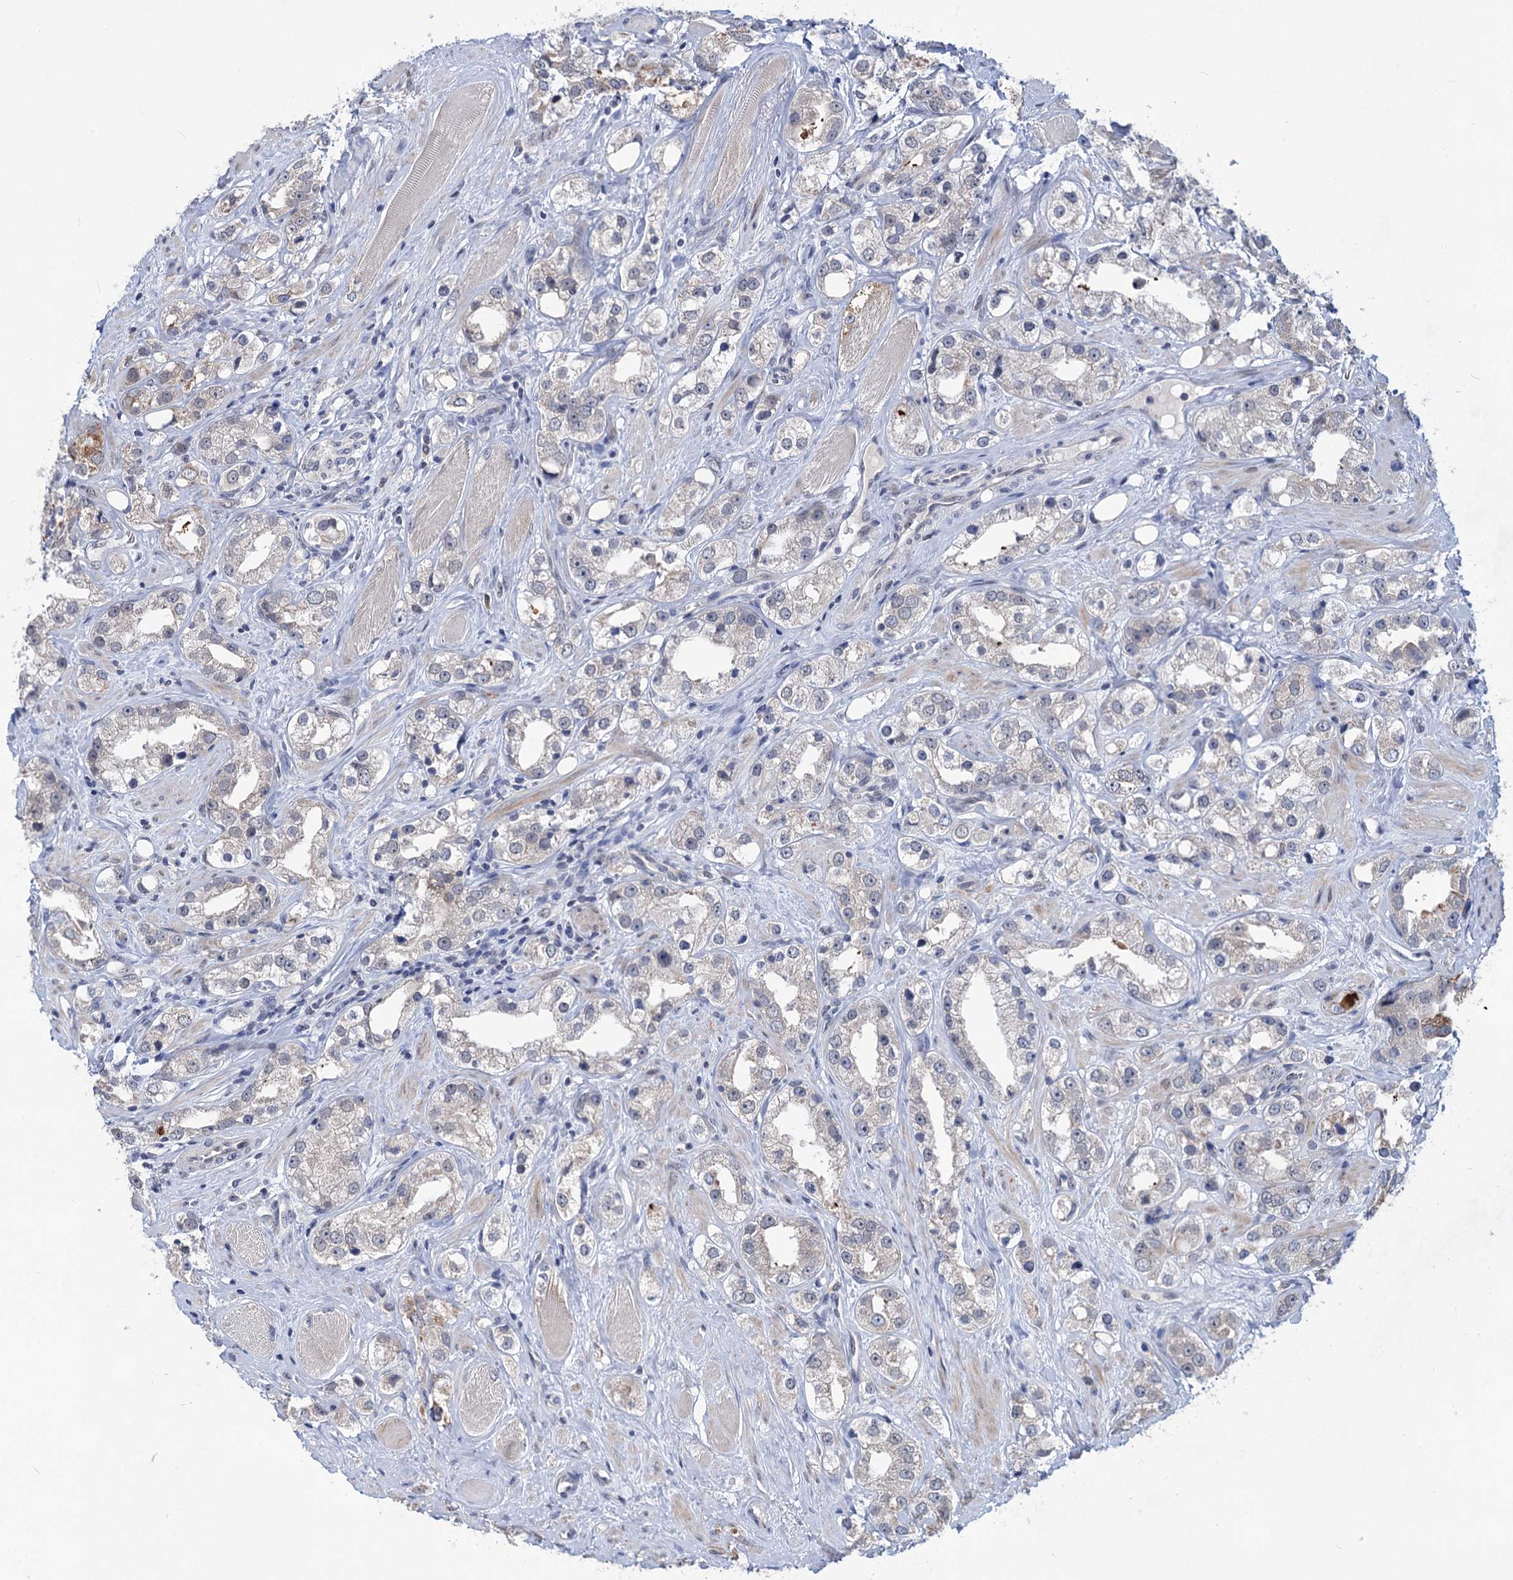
{"staining": {"intensity": "moderate", "quantity": "<25%", "location": "cytoplasmic/membranous"}, "tissue": "prostate cancer", "cell_type": "Tumor cells", "image_type": "cancer", "snomed": [{"axis": "morphology", "description": "Adenocarcinoma, NOS"}, {"axis": "topography", "description": "Prostate"}], "caption": "This micrograph reveals immunohistochemistry staining of human prostate cancer, with low moderate cytoplasmic/membranous expression in approximately <25% of tumor cells.", "gene": "TTC17", "patient": {"sex": "male", "age": 79}}